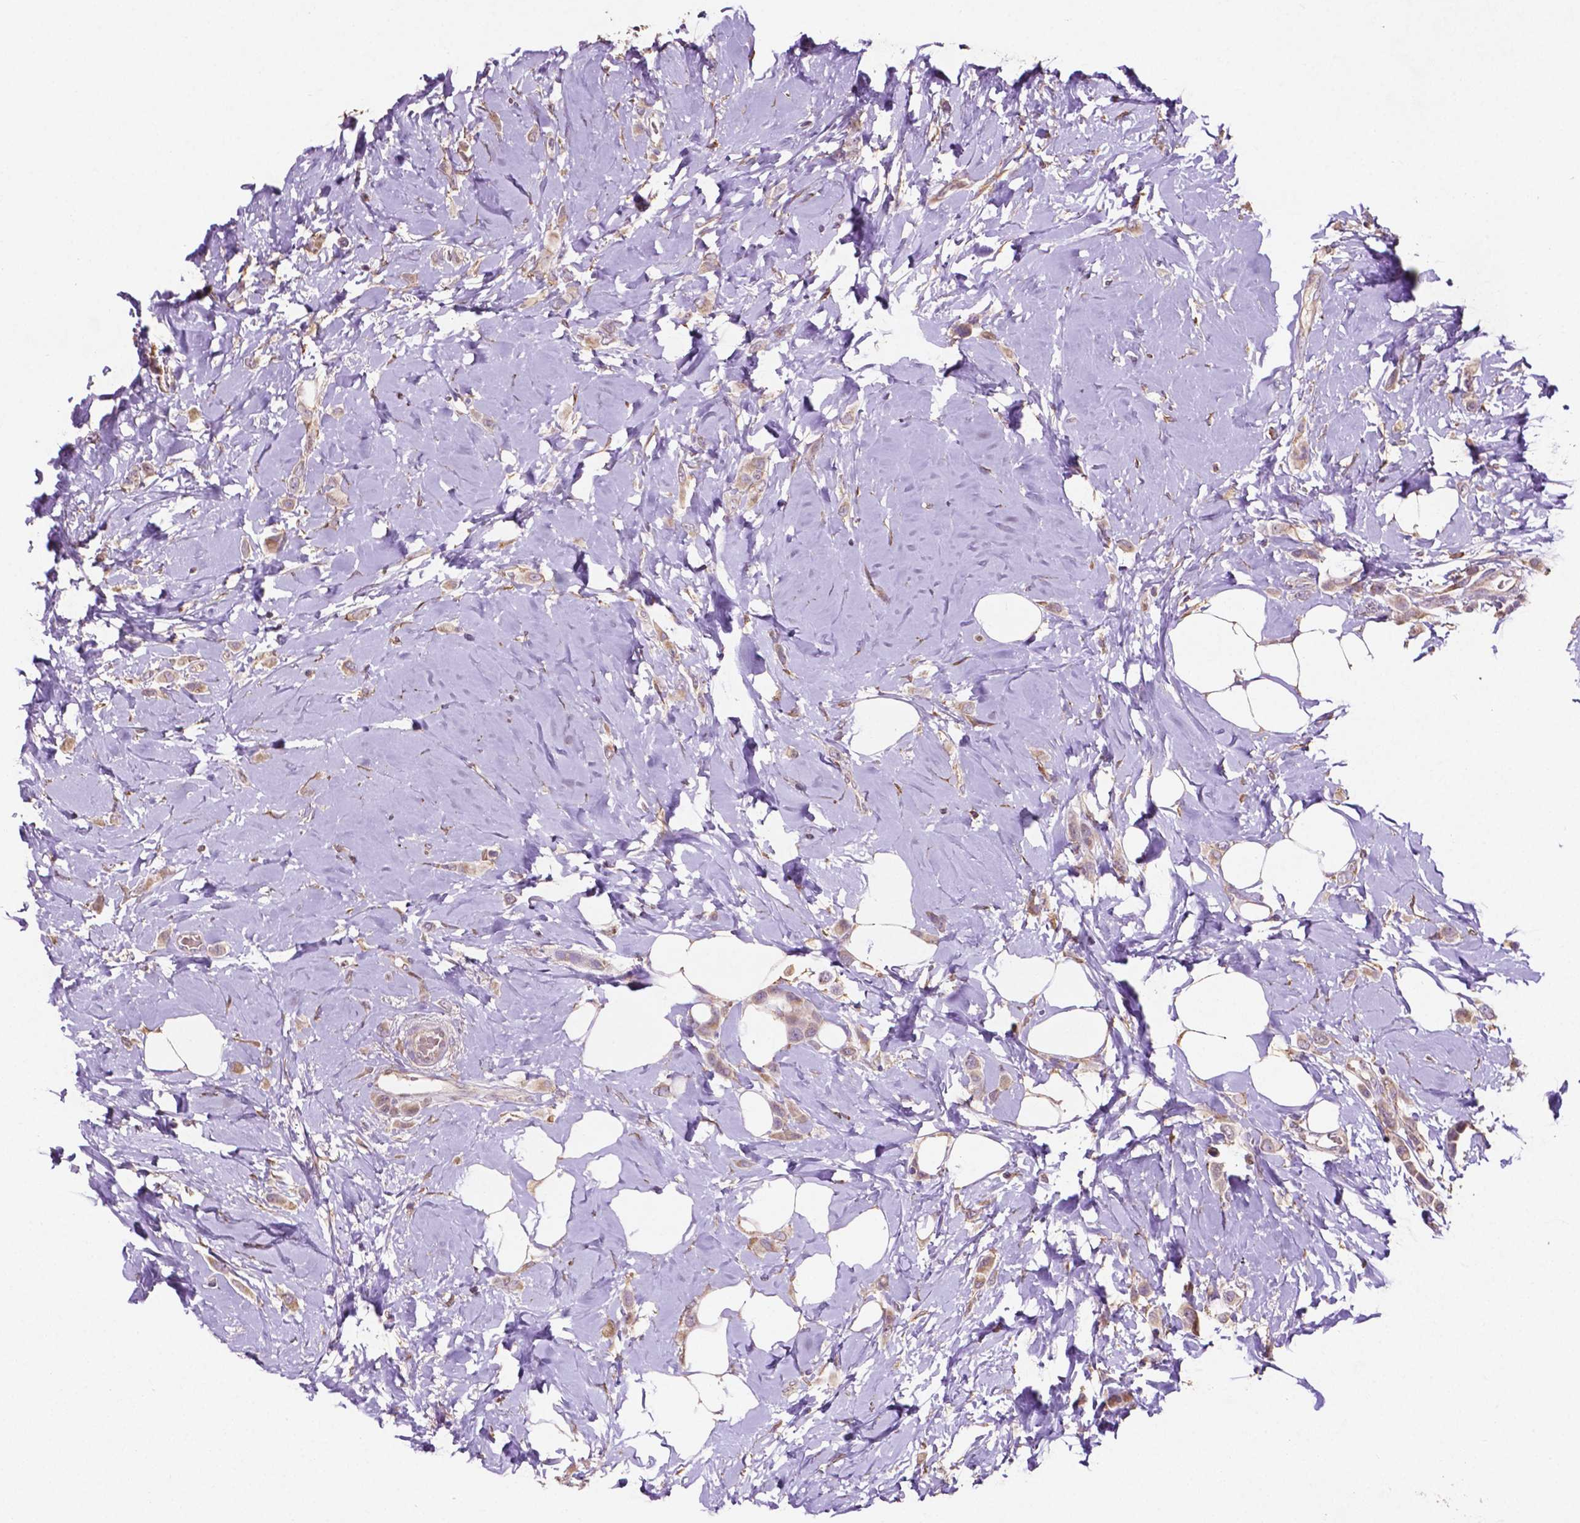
{"staining": {"intensity": "weak", "quantity": "25%-75%", "location": "cytoplasmic/membranous"}, "tissue": "breast cancer", "cell_type": "Tumor cells", "image_type": "cancer", "snomed": [{"axis": "morphology", "description": "Lobular carcinoma"}, {"axis": "topography", "description": "Breast"}], "caption": "This is an image of immunohistochemistry (IHC) staining of breast cancer, which shows weak positivity in the cytoplasmic/membranous of tumor cells.", "gene": "MBTPS1", "patient": {"sex": "female", "age": 66}}